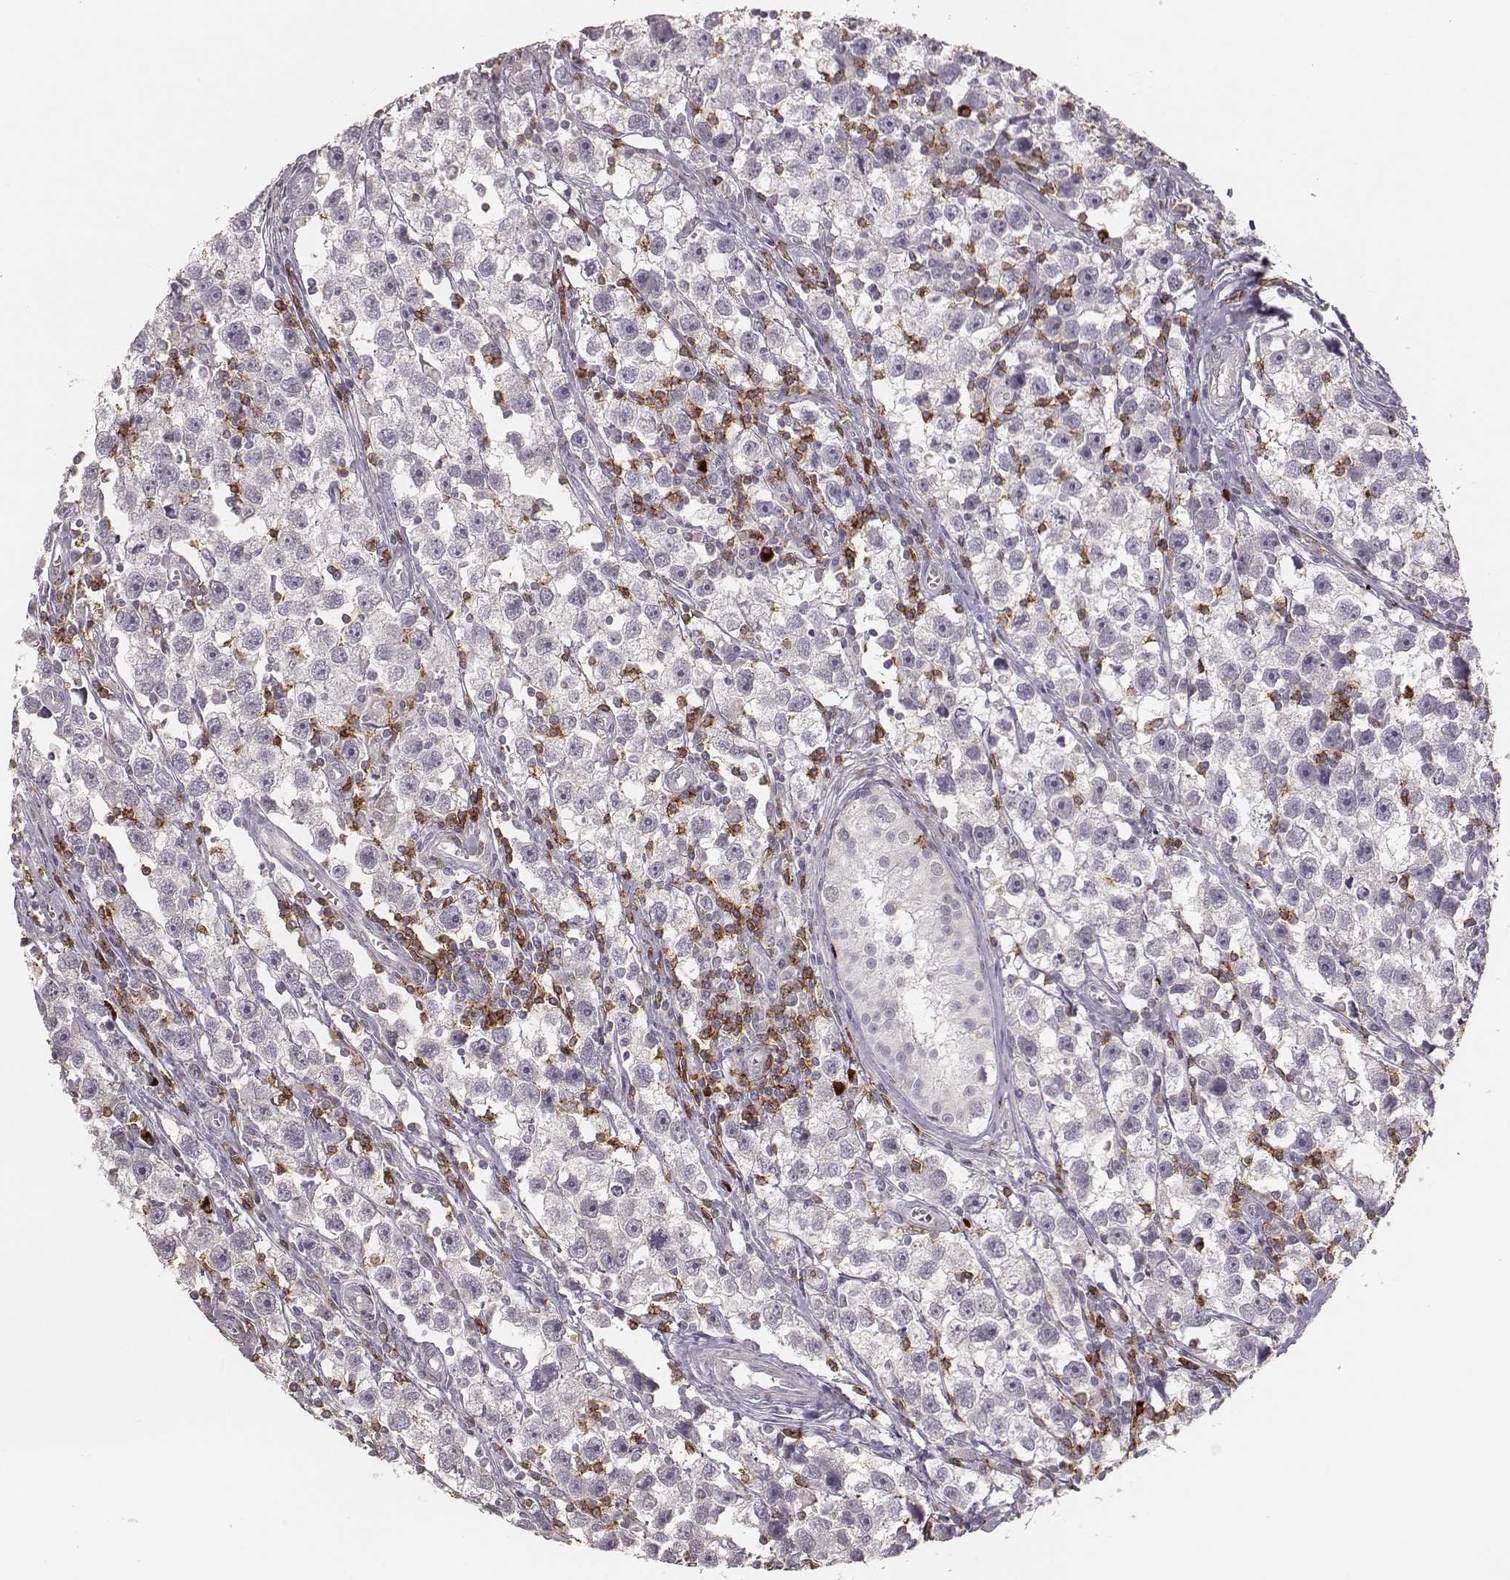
{"staining": {"intensity": "negative", "quantity": "none", "location": "none"}, "tissue": "testis cancer", "cell_type": "Tumor cells", "image_type": "cancer", "snomed": [{"axis": "morphology", "description": "Seminoma, NOS"}, {"axis": "topography", "description": "Testis"}], "caption": "Immunohistochemical staining of human seminoma (testis) demonstrates no significant positivity in tumor cells. (Immunohistochemistry (ihc), brightfield microscopy, high magnification).", "gene": "CD8A", "patient": {"sex": "male", "age": 30}}